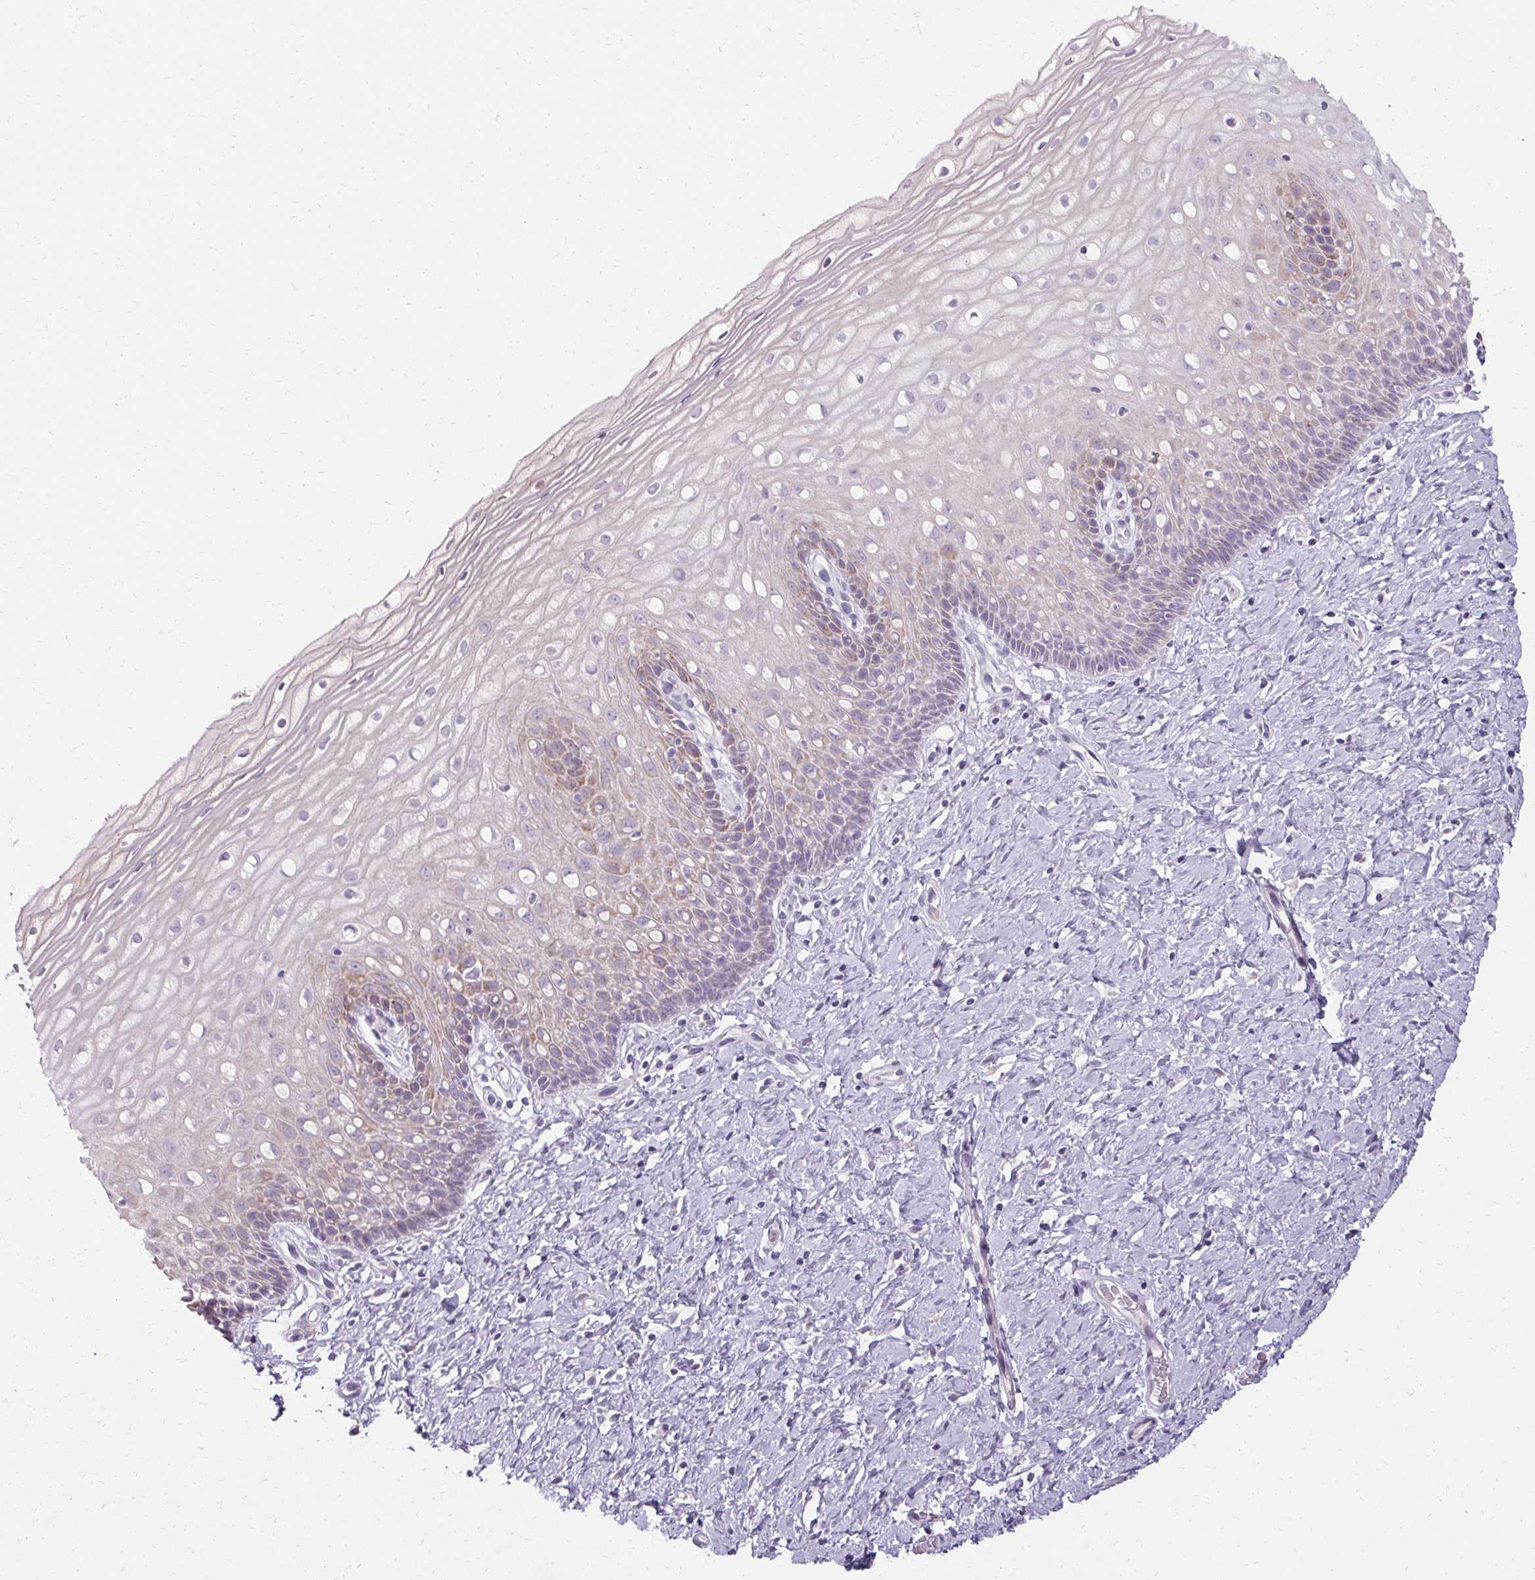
{"staining": {"intensity": "negative", "quantity": "none", "location": "none"}, "tissue": "cervix", "cell_type": "Glandular cells", "image_type": "normal", "snomed": [{"axis": "morphology", "description": "Normal tissue, NOS"}, {"axis": "topography", "description": "Cervix"}], "caption": "Immunohistochemistry image of unremarkable human cervix stained for a protein (brown), which shows no positivity in glandular cells. Brightfield microscopy of IHC stained with DAB (brown) and hematoxylin (blue), captured at high magnification.", "gene": "HSD17B3", "patient": {"sex": "female", "age": 37}}